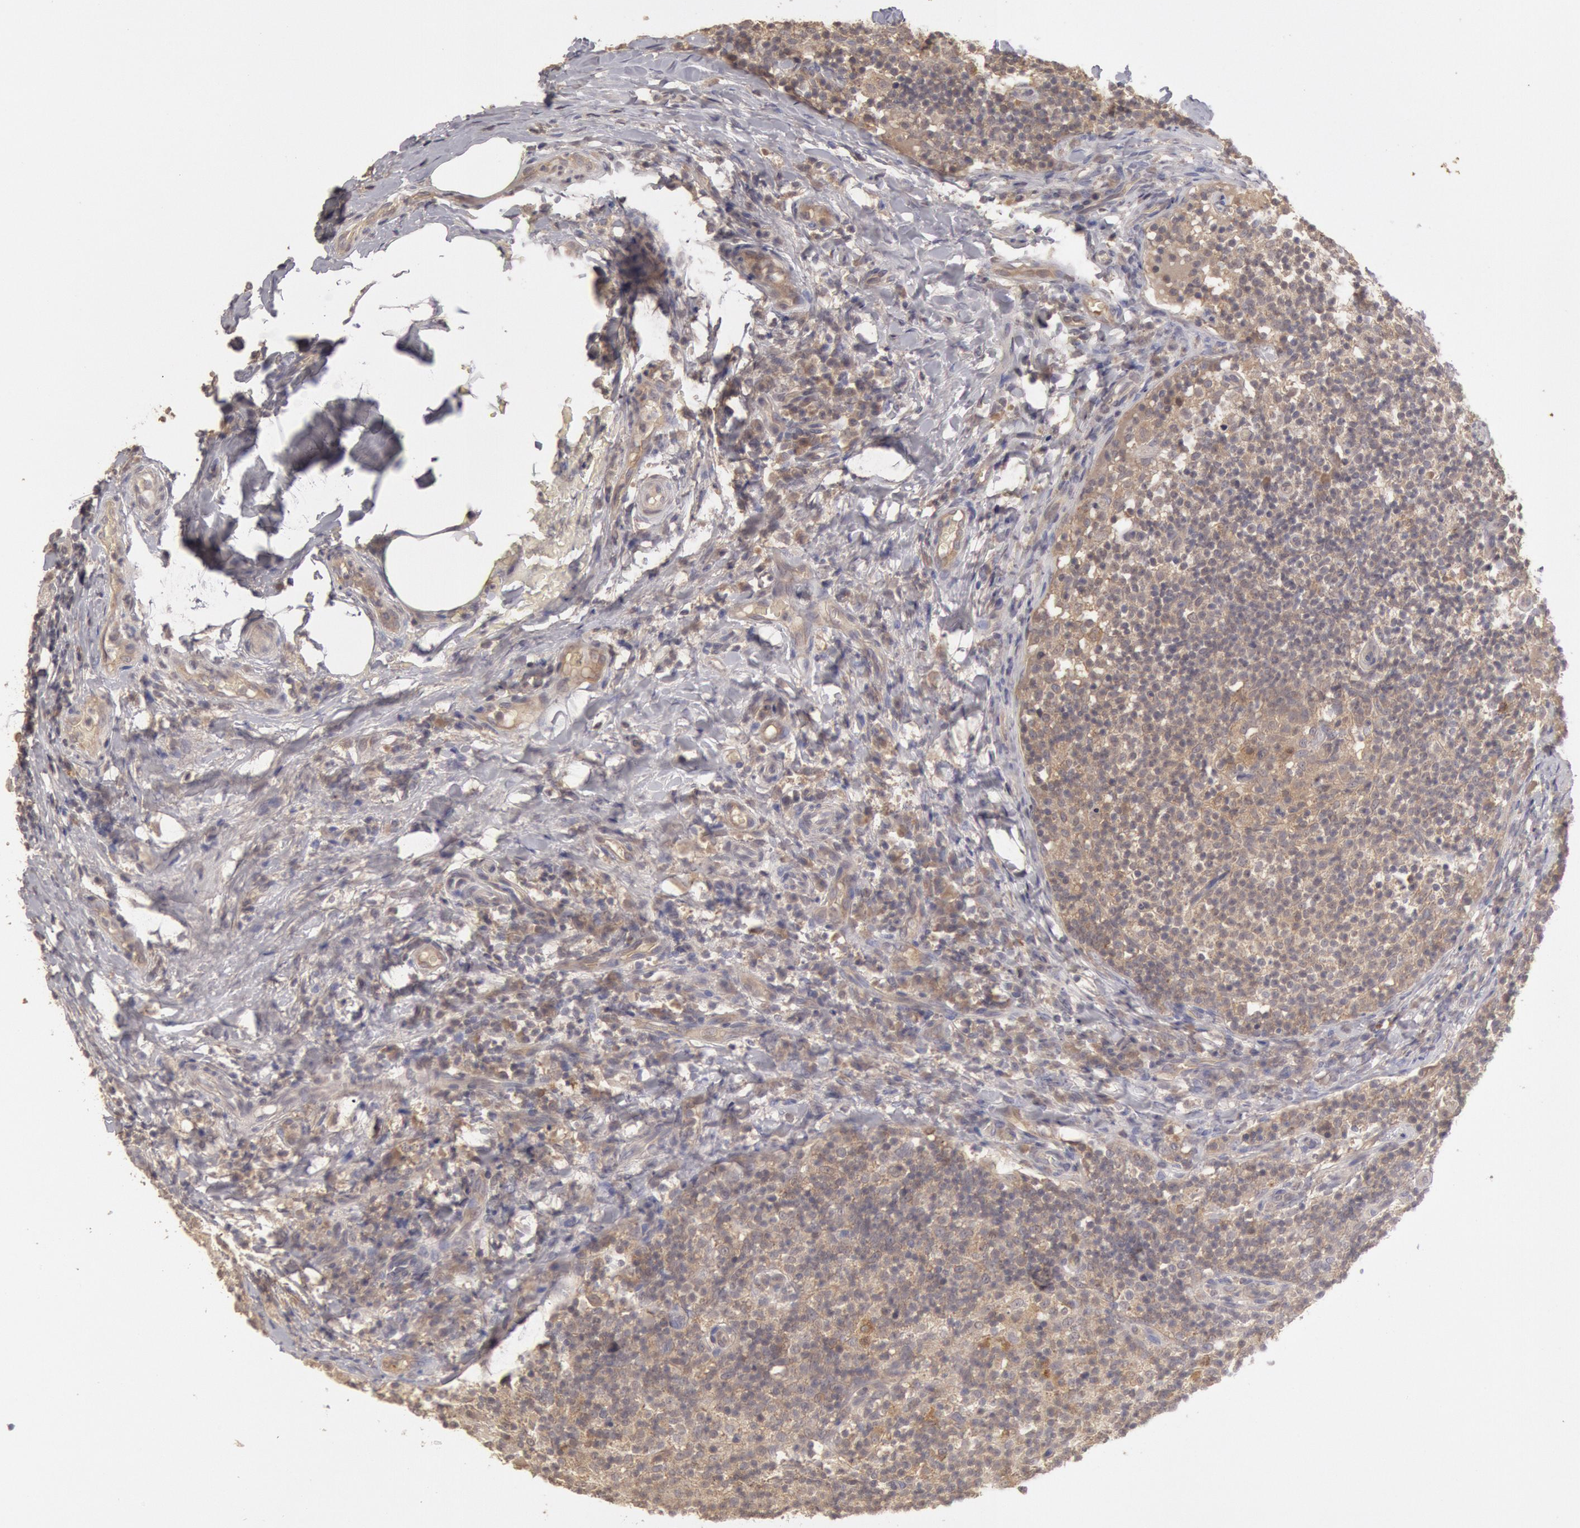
{"staining": {"intensity": "weak", "quantity": ">75%", "location": "cytoplasmic/membranous"}, "tissue": "lymph node", "cell_type": "Germinal center cells", "image_type": "normal", "snomed": [{"axis": "morphology", "description": "Normal tissue, NOS"}, {"axis": "morphology", "description": "Inflammation, NOS"}, {"axis": "topography", "description": "Lymph node"}], "caption": "This is an image of IHC staining of benign lymph node, which shows weak positivity in the cytoplasmic/membranous of germinal center cells.", "gene": "ZFP36L1", "patient": {"sex": "male", "age": 46}}